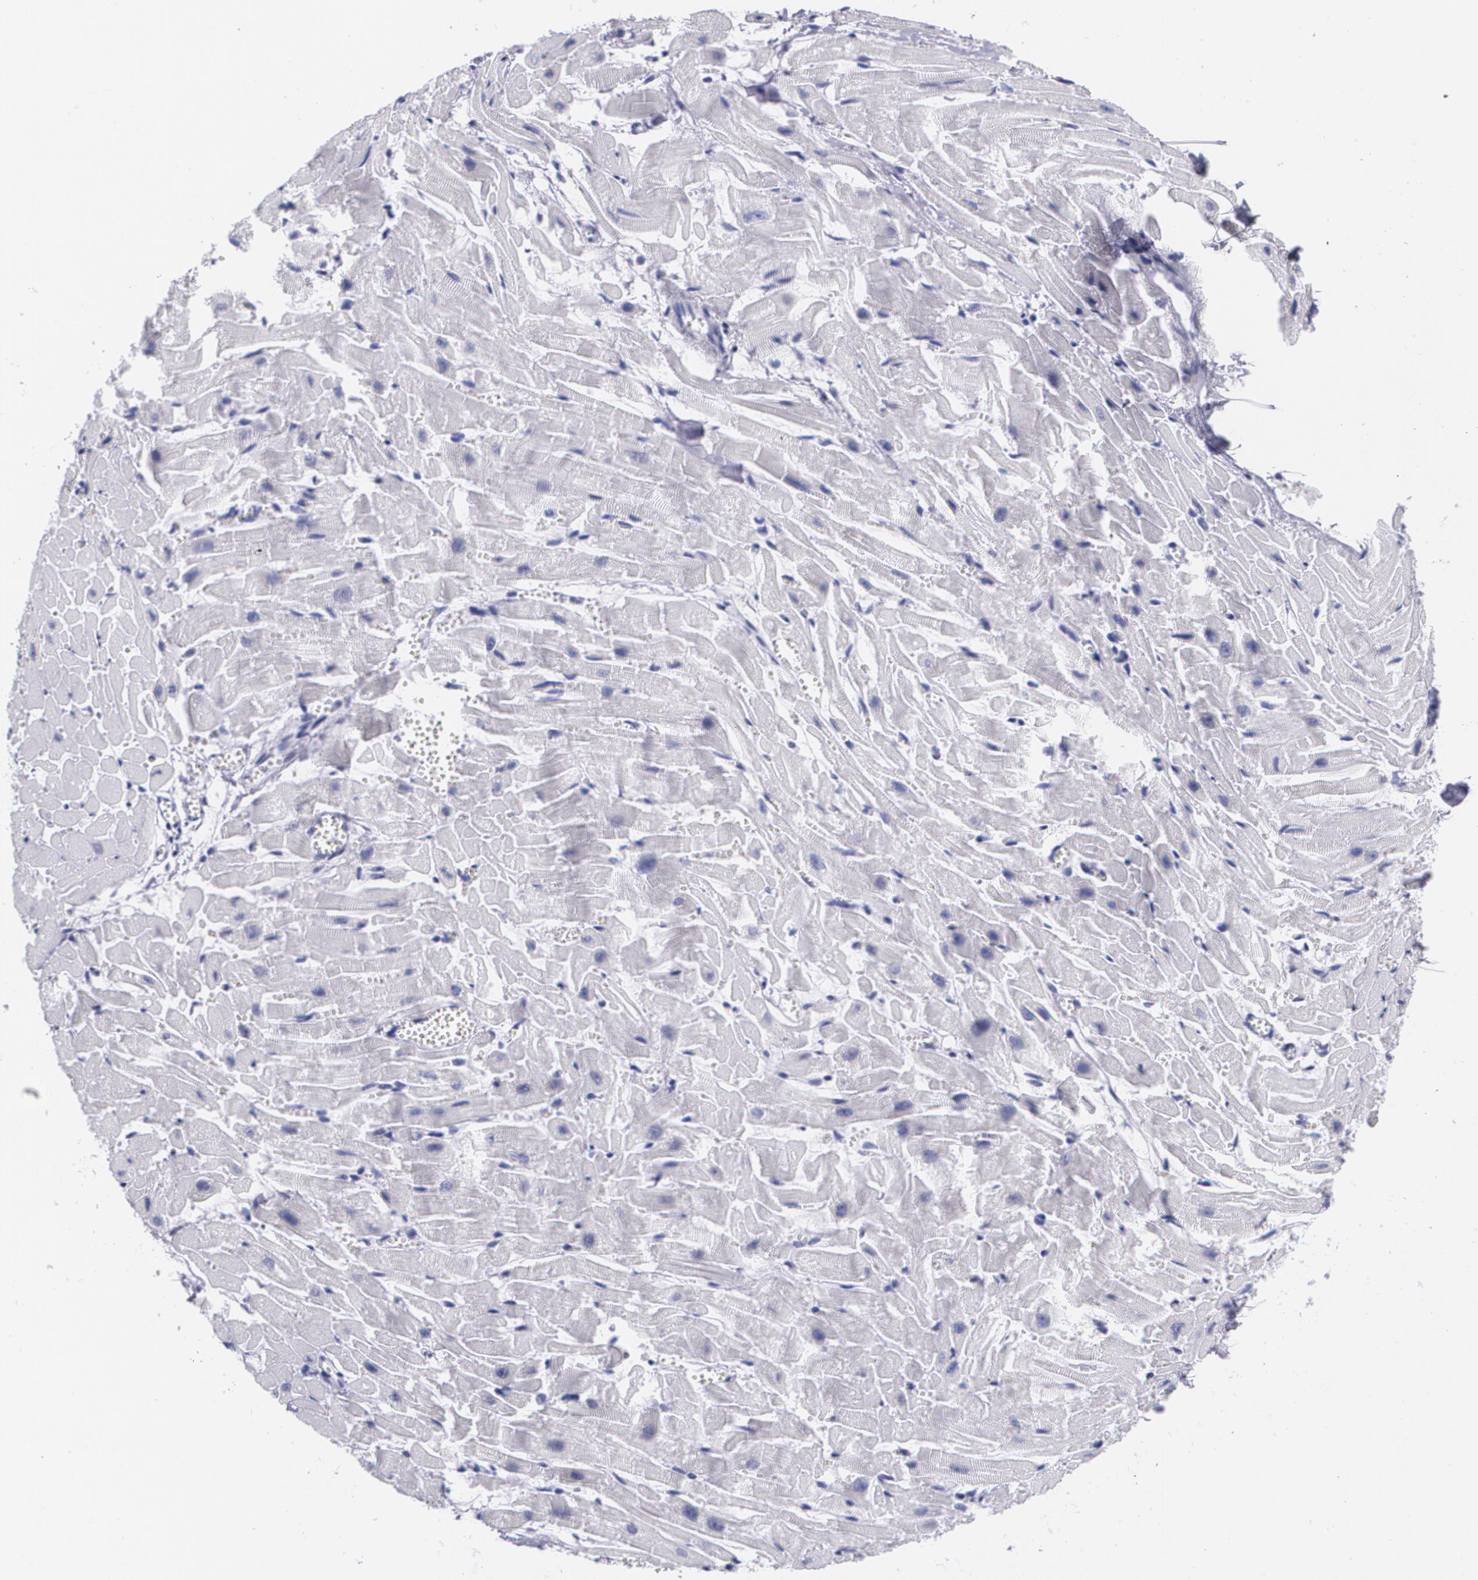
{"staining": {"intensity": "negative", "quantity": "none", "location": "none"}, "tissue": "heart muscle", "cell_type": "Cardiomyocytes", "image_type": "normal", "snomed": [{"axis": "morphology", "description": "Normal tissue, NOS"}, {"axis": "topography", "description": "Heart"}], "caption": "This is an immunohistochemistry (IHC) image of unremarkable heart muscle. There is no positivity in cardiomyocytes.", "gene": "TP53", "patient": {"sex": "female", "age": 19}}